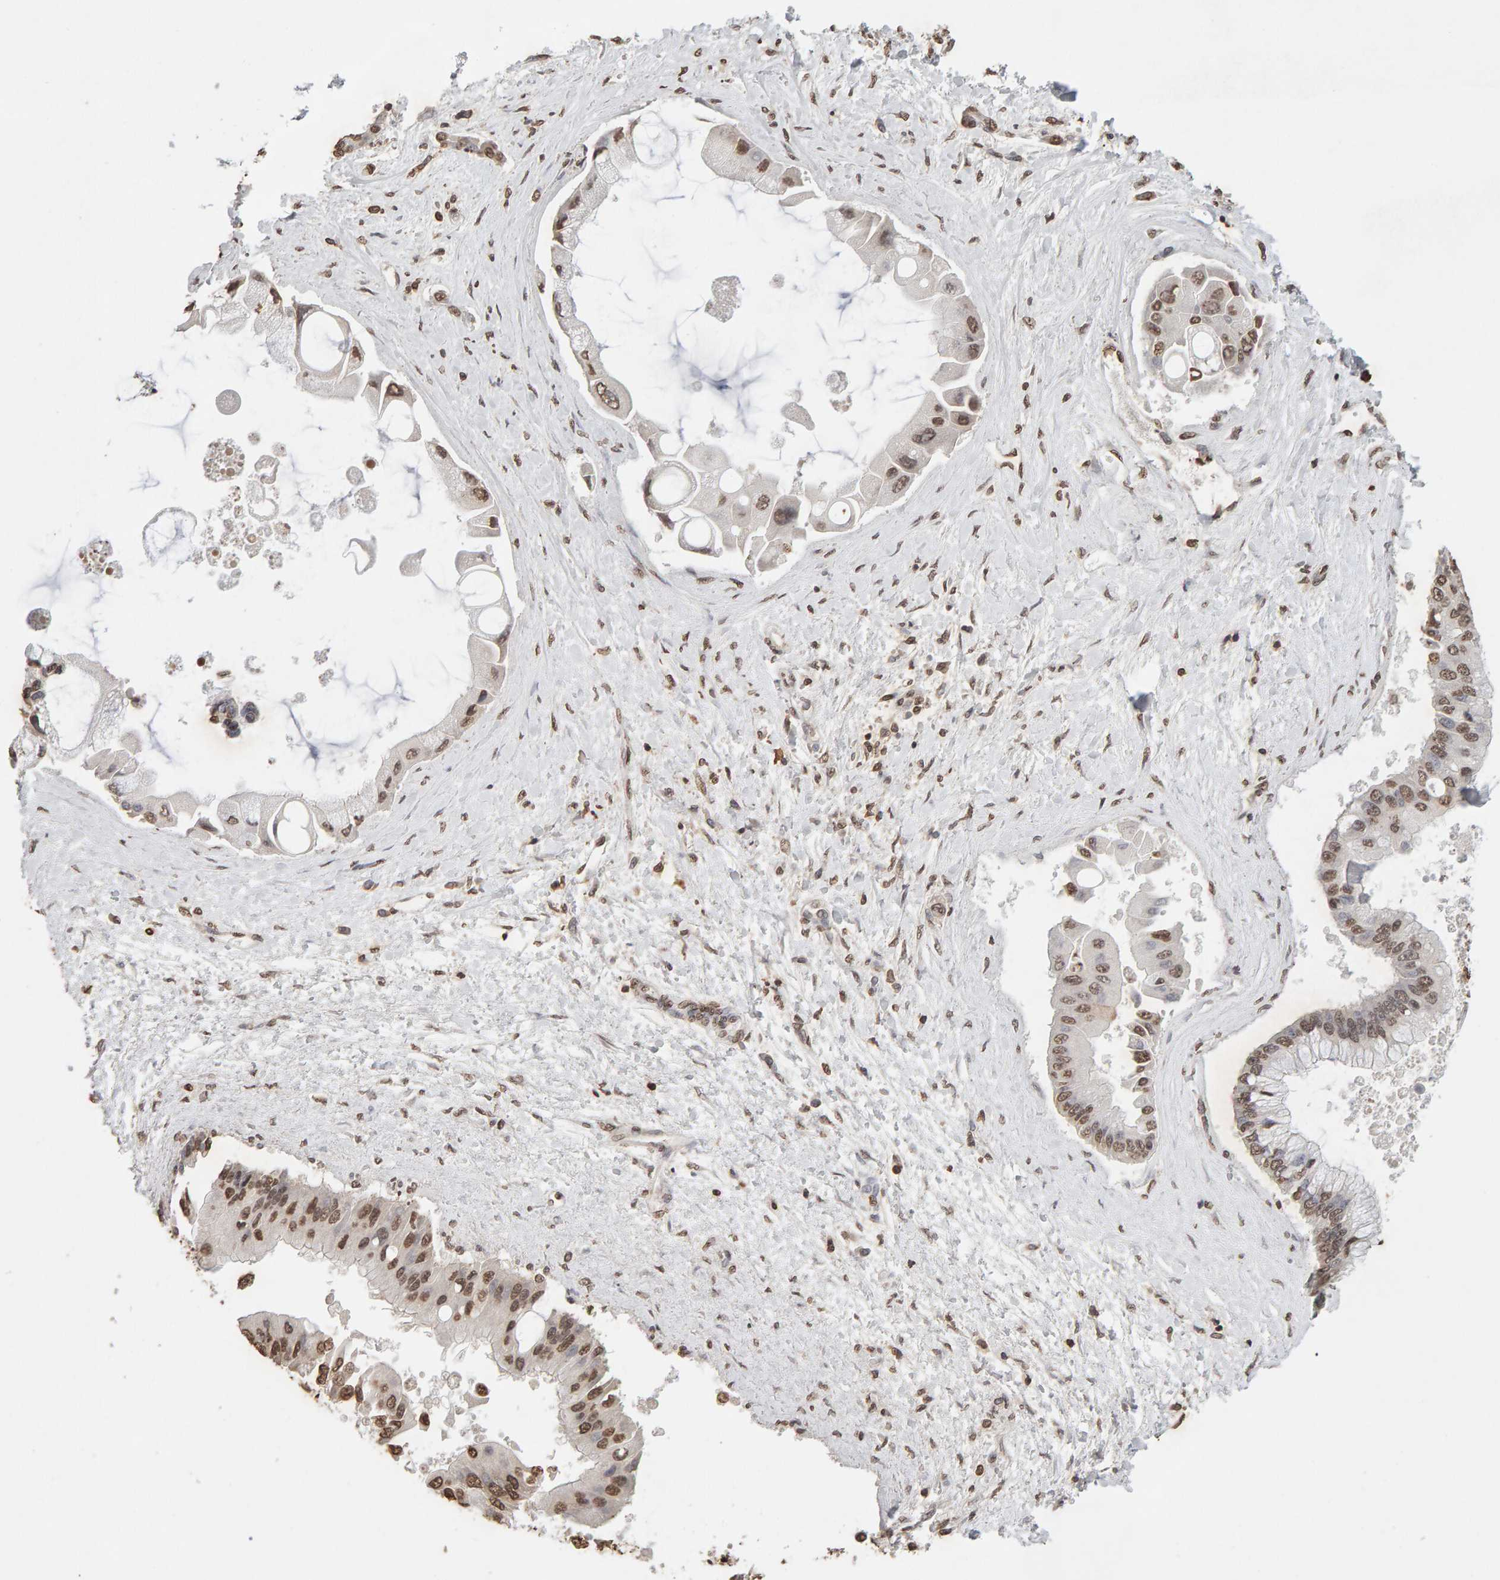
{"staining": {"intensity": "moderate", "quantity": ">75%", "location": "nuclear"}, "tissue": "liver cancer", "cell_type": "Tumor cells", "image_type": "cancer", "snomed": [{"axis": "morphology", "description": "Cholangiocarcinoma"}, {"axis": "topography", "description": "Liver"}], "caption": "About >75% of tumor cells in liver cancer demonstrate moderate nuclear protein expression as visualized by brown immunohistochemical staining.", "gene": "DNAJB5", "patient": {"sex": "male", "age": 50}}